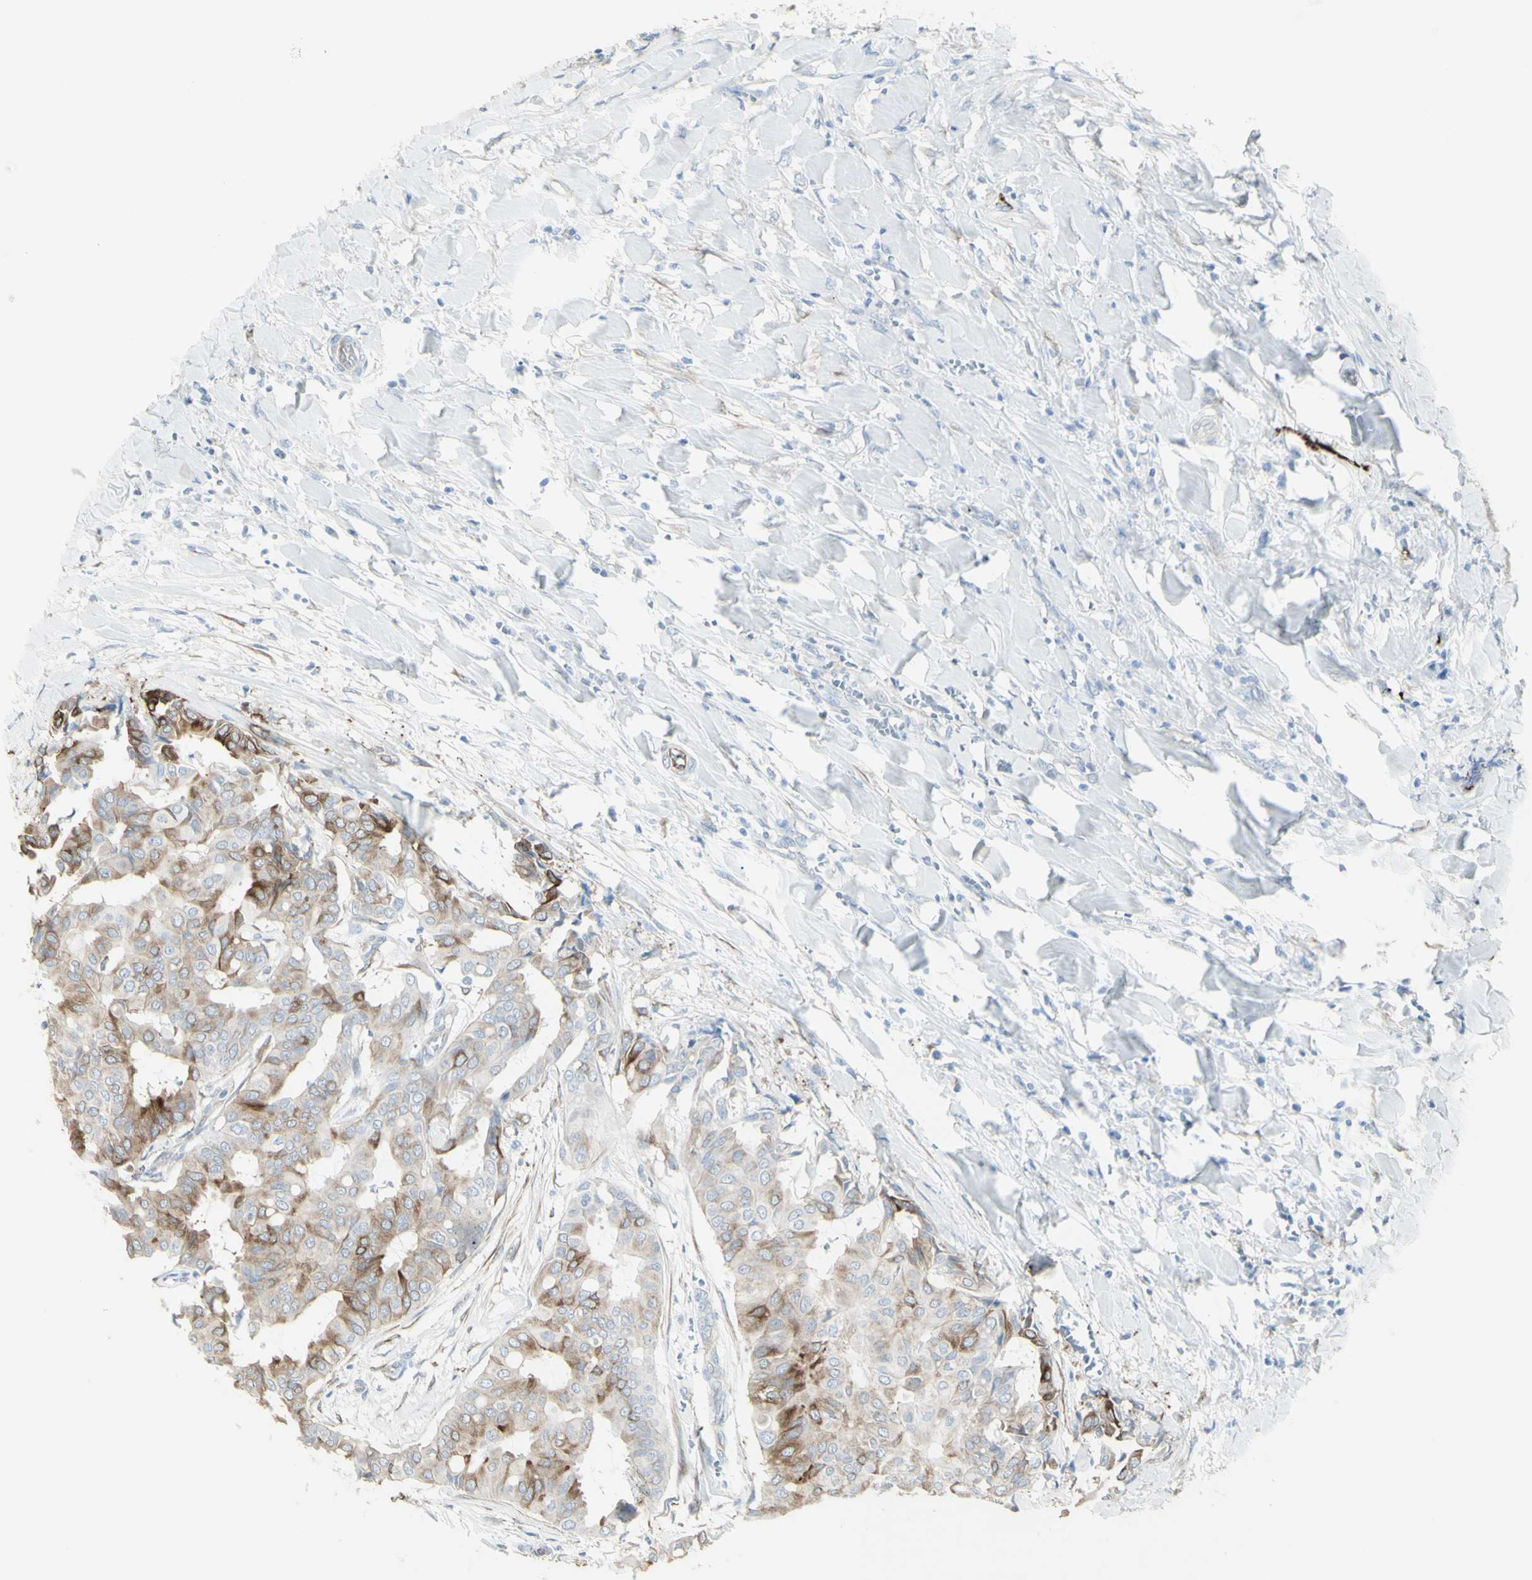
{"staining": {"intensity": "moderate", "quantity": "25%-75%", "location": "cytoplasmic/membranous"}, "tissue": "head and neck cancer", "cell_type": "Tumor cells", "image_type": "cancer", "snomed": [{"axis": "morphology", "description": "Adenocarcinoma, NOS"}, {"axis": "topography", "description": "Salivary gland"}, {"axis": "topography", "description": "Head-Neck"}], "caption": "The immunohistochemical stain shows moderate cytoplasmic/membranous staining in tumor cells of adenocarcinoma (head and neck) tissue. (DAB IHC with brightfield microscopy, high magnification).", "gene": "ENSG00000198211", "patient": {"sex": "female", "age": 59}}